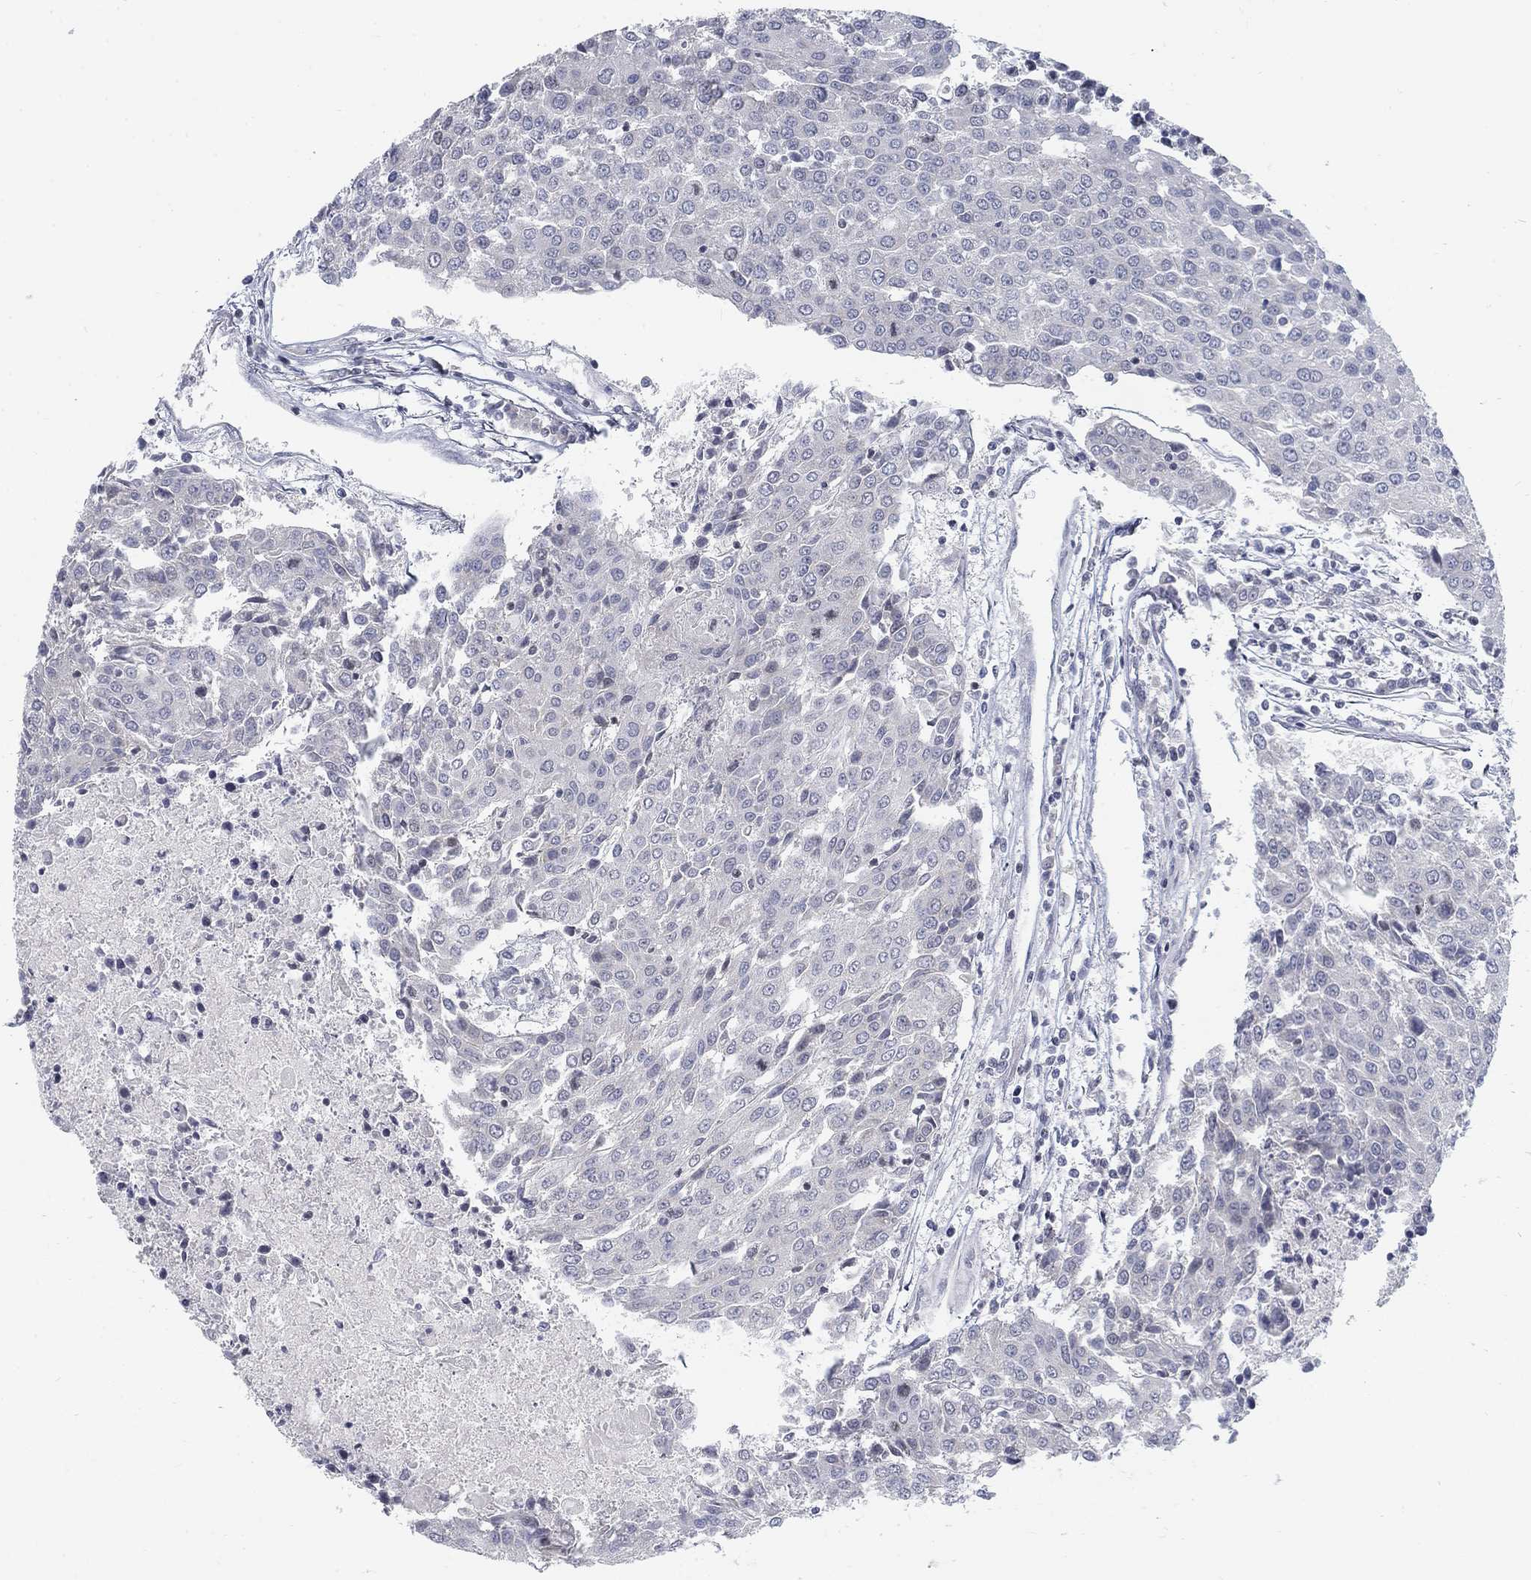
{"staining": {"intensity": "negative", "quantity": "none", "location": "none"}, "tissue": "urothelial cancer", "cell_type": "Tumor cells", "image_type": "cancer", "snomed": [{"axis": "morphology", "description": "Urothelial carcinoma, High grade"}, {"axis": "topography", "description": "Urinary bladder"}], "caption": "Immunohistochemistry (IHC) histopathology image of neoplastic tissue: human urothelial carcinoma (high-grade) stained with DAB (3,3'-diaminobenzidine) displays no significant protein staining in tumor cells.", "gene": "ATP1A3", "patient": {"sex": "female", "age": 85}}